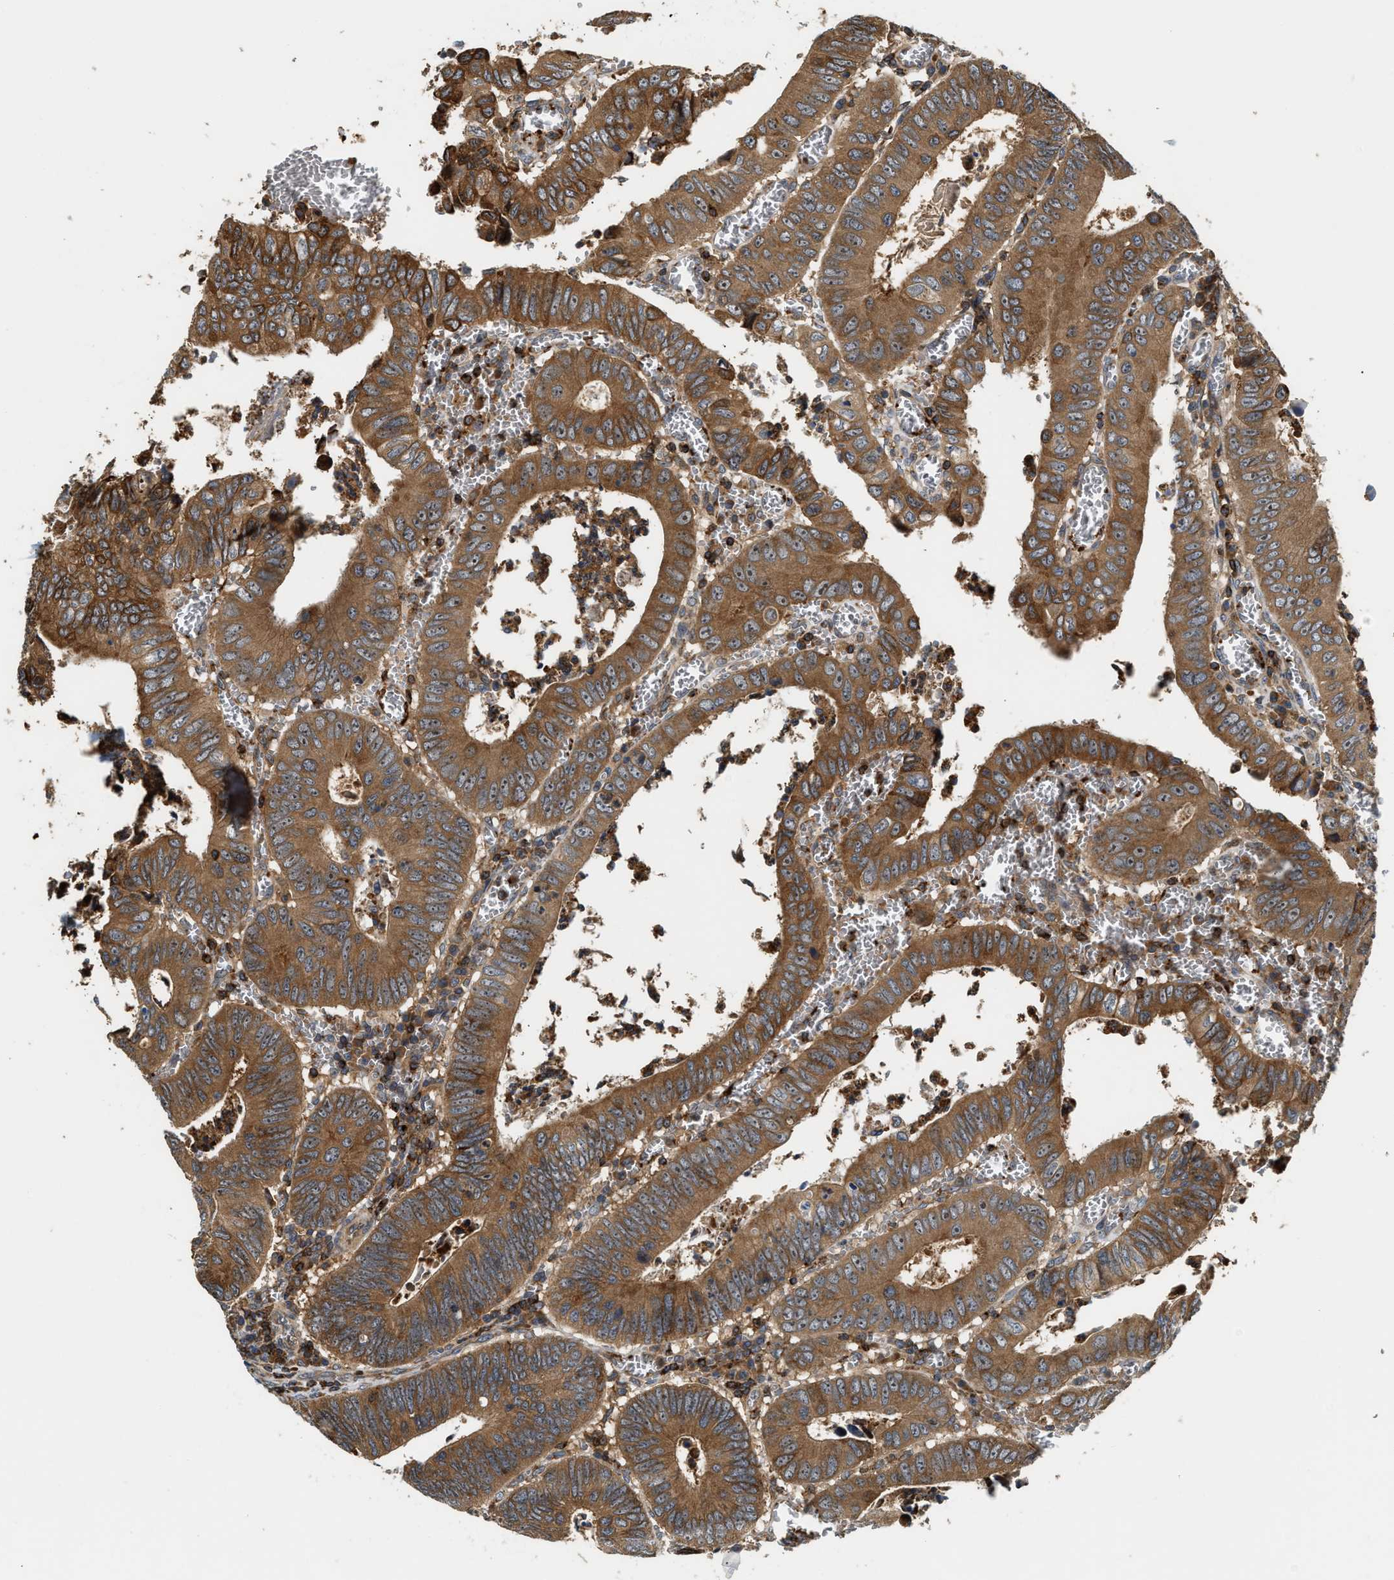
{"staining": {"intensity": "moderate", "quantity": ">75%", "location": "cytoplasmic/membranous"}, "tissue": "colorectal cancer", "cell_type": "Tumor cells", "image_type": "cancer", "snomed": [{"axis": "morphology", "description": "Inflammation, NOS"}, {"axis": "morphology", "description": "Adenocarcinoma, NOS"}, {"axis": "topography", "description": "Colon"}], "caption": "The histopathology image exhibits staining of colorectal adenocarcinoma, revealing moderate cytoplasmic/membranous protein expression (brown color) within tumor cells.", "gene": "SNX5", "patient": {"sex": "male", "age": 72}}